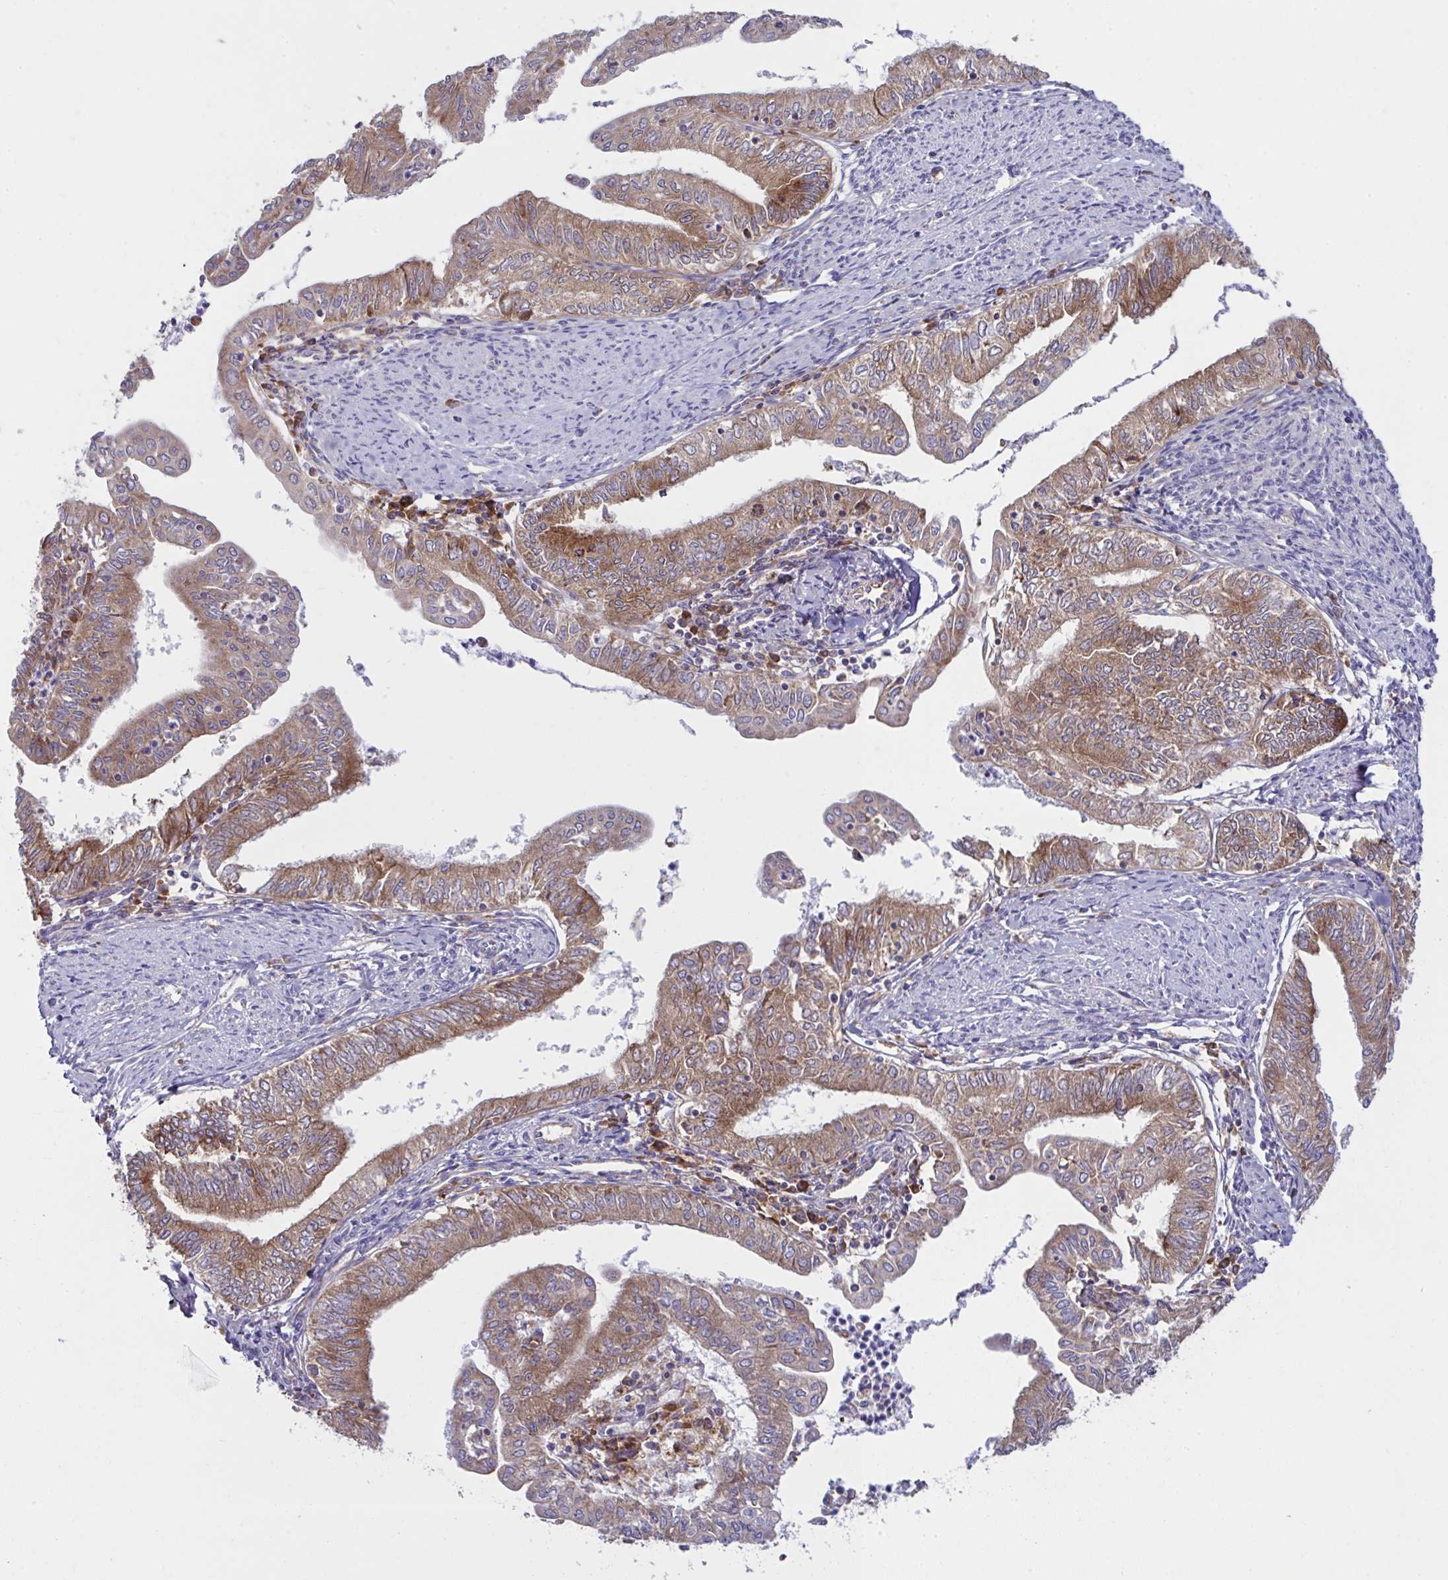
{"staining": {"intensity": "moderate", "quantity": ">75%", "location": "cytoplasmic/membranous"}, "tissue": "endometrial cancer", "cell_type": "Tumor cells", "image_type": "cancer", "snomed": [{"axis": "morphology", "description": "Adenocarcinoma, NOS"}, {"axis": "topography", "description": "Endometrium"}], "caption": "A brown stain labels moderate cytoplasmic/membranous expression of a protein in endometrial cancer (adenocarcinoma) tumor cells.", "gene": "FAU", "patient": {"sex": "female", "age": 66}}